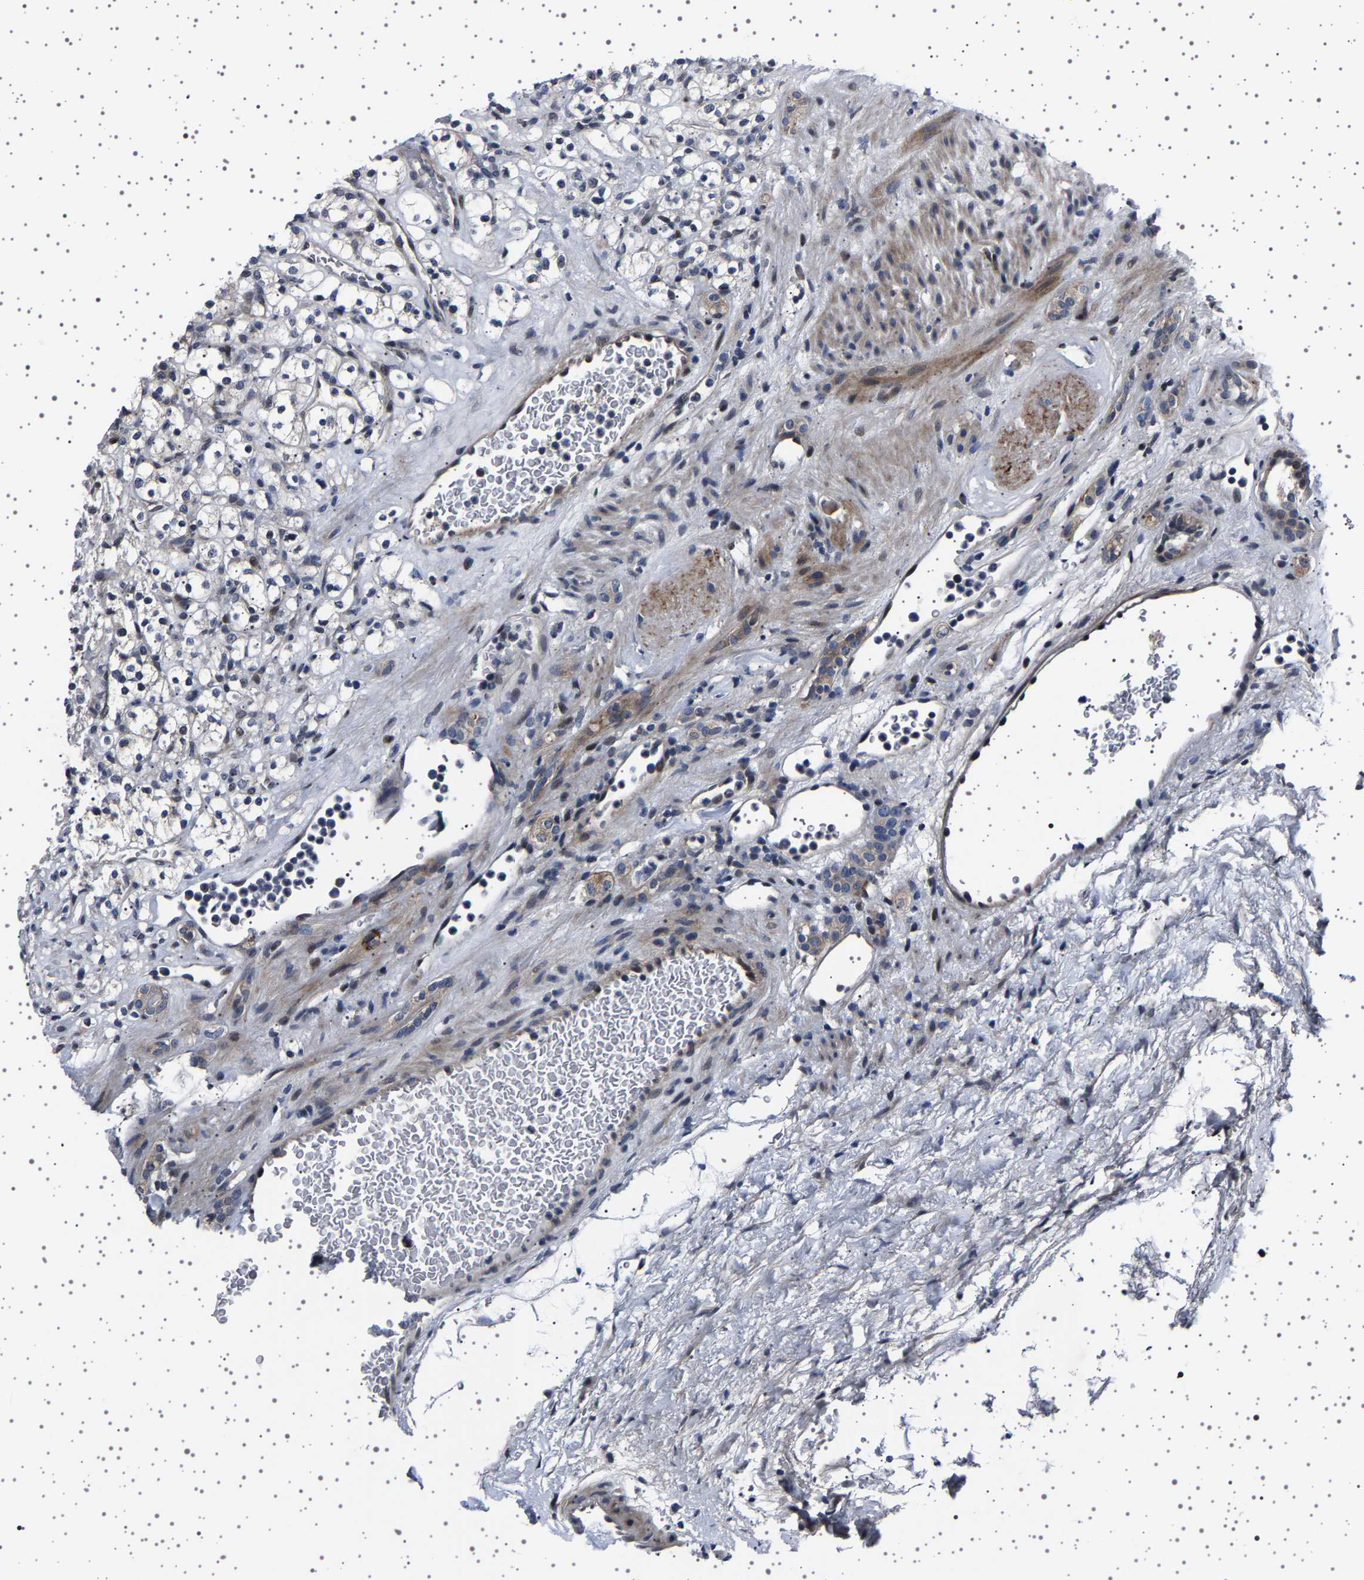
{"staining": {"intensity": "negative", "quantity": "none", "location": "none"}, "tissue": "renal cancer", "cell_type": "Tumor cells", "image_type": "cancer", "snomed": [{"axis": "morphology", "description": "Normal tissue, NOS"}, {"axis": "morphology", "description": "Adenocarcinoma, NOS"}, {"axis": "topography", "description": "Kidney"}], "caption": "IHC image of adenocarcinoma (renal) stained for a protein (brown), which demonstrates no staining in tumor cells.", "gene": "PAK5", "patient": {"sex": "female", "age": 72}}